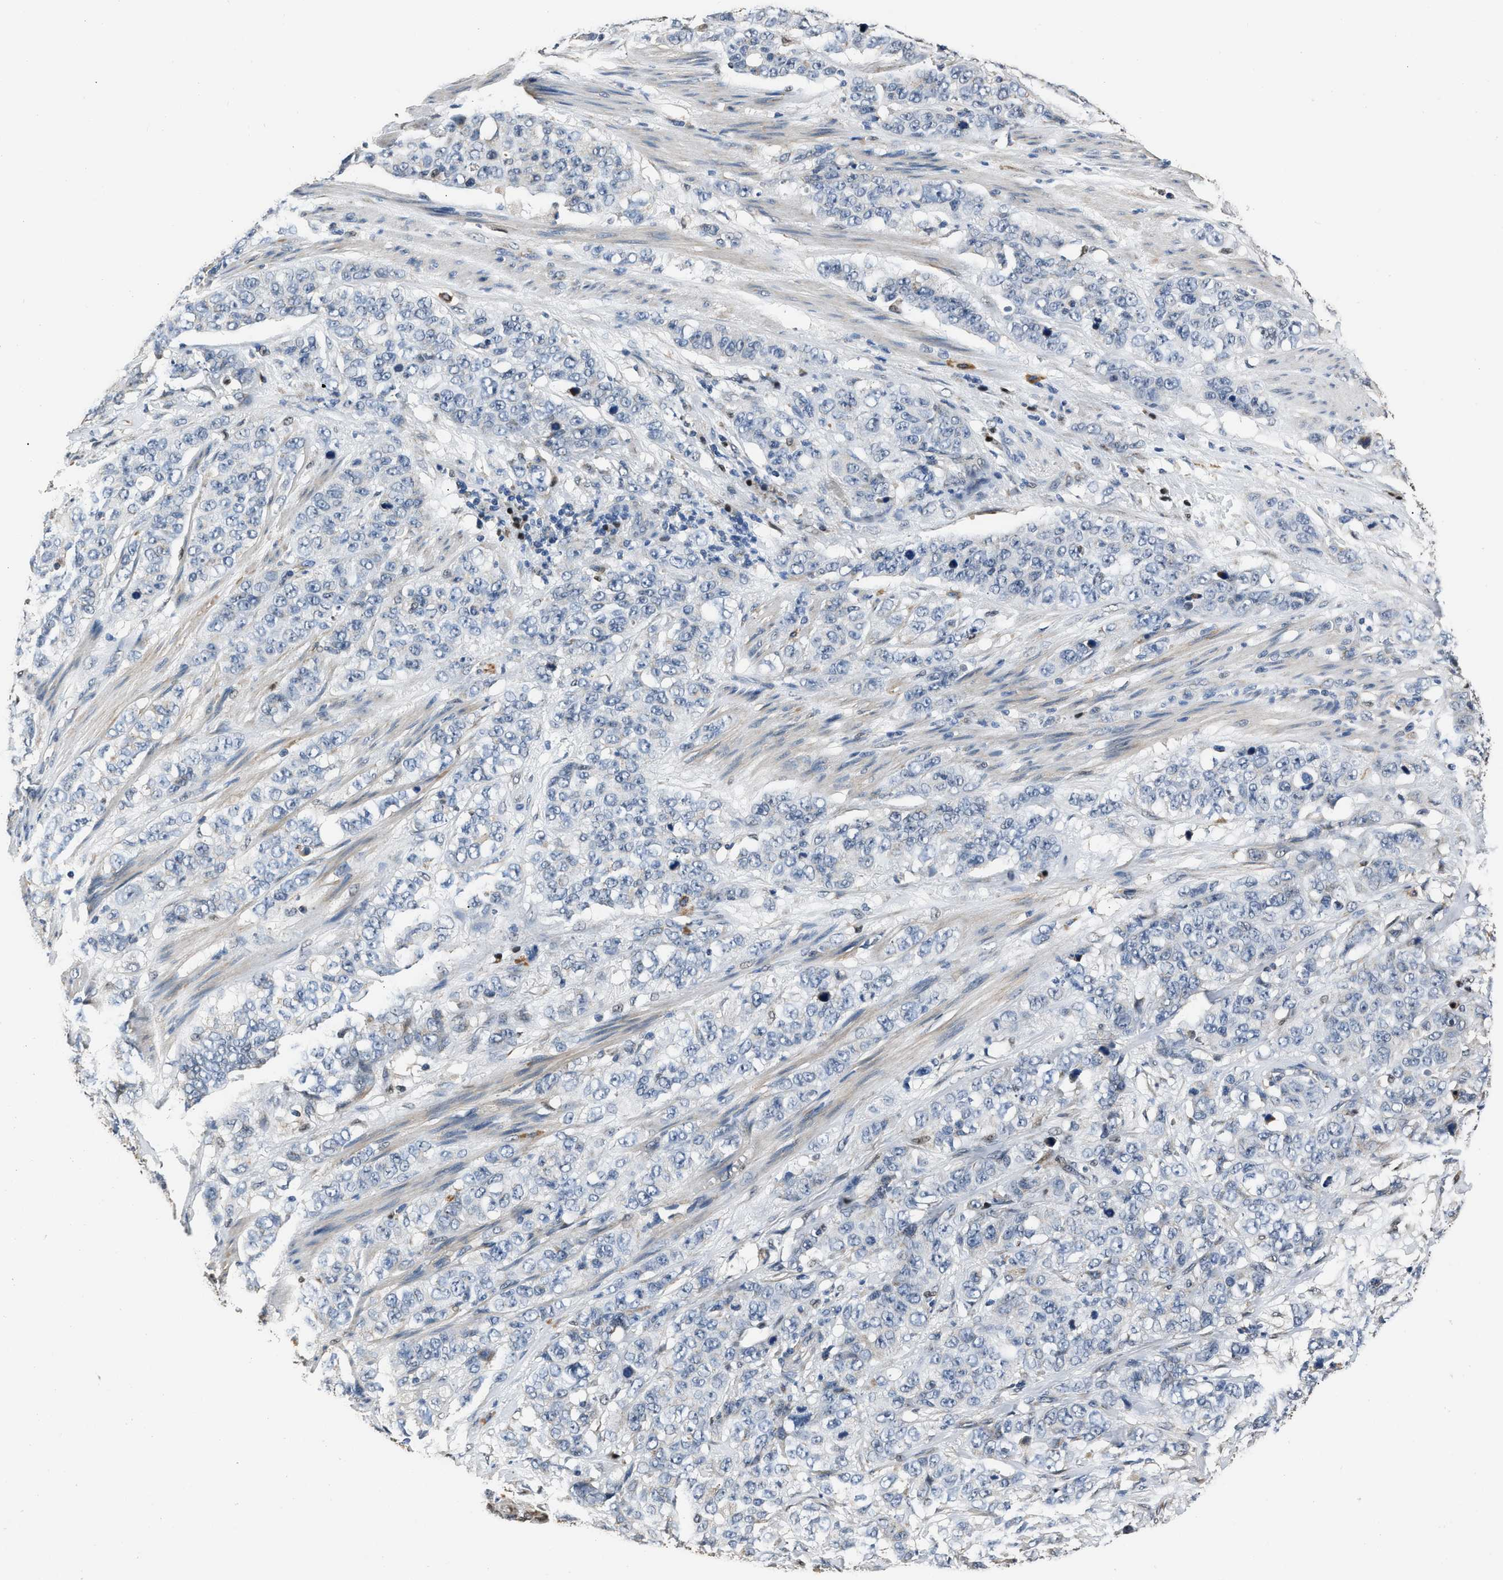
{"staining": {"intensity": "negative", "quantity": "none", "location": "none"}, "tissue": "stomach cancer", "cell_type": "Tumor cells", "image_type": "cancer", "snomed": [{"axis": "morphology", "description": "Adenocarcinoma, NOS"}, {"axis": "topography", "description": "Stomach"}], "caption": "Immunohistochemistry of adenocarcinoma (stomach) shows no expression in tumor cells.", "gene": "NSUN5", "patient": {"sex": "male", "age": 48}}